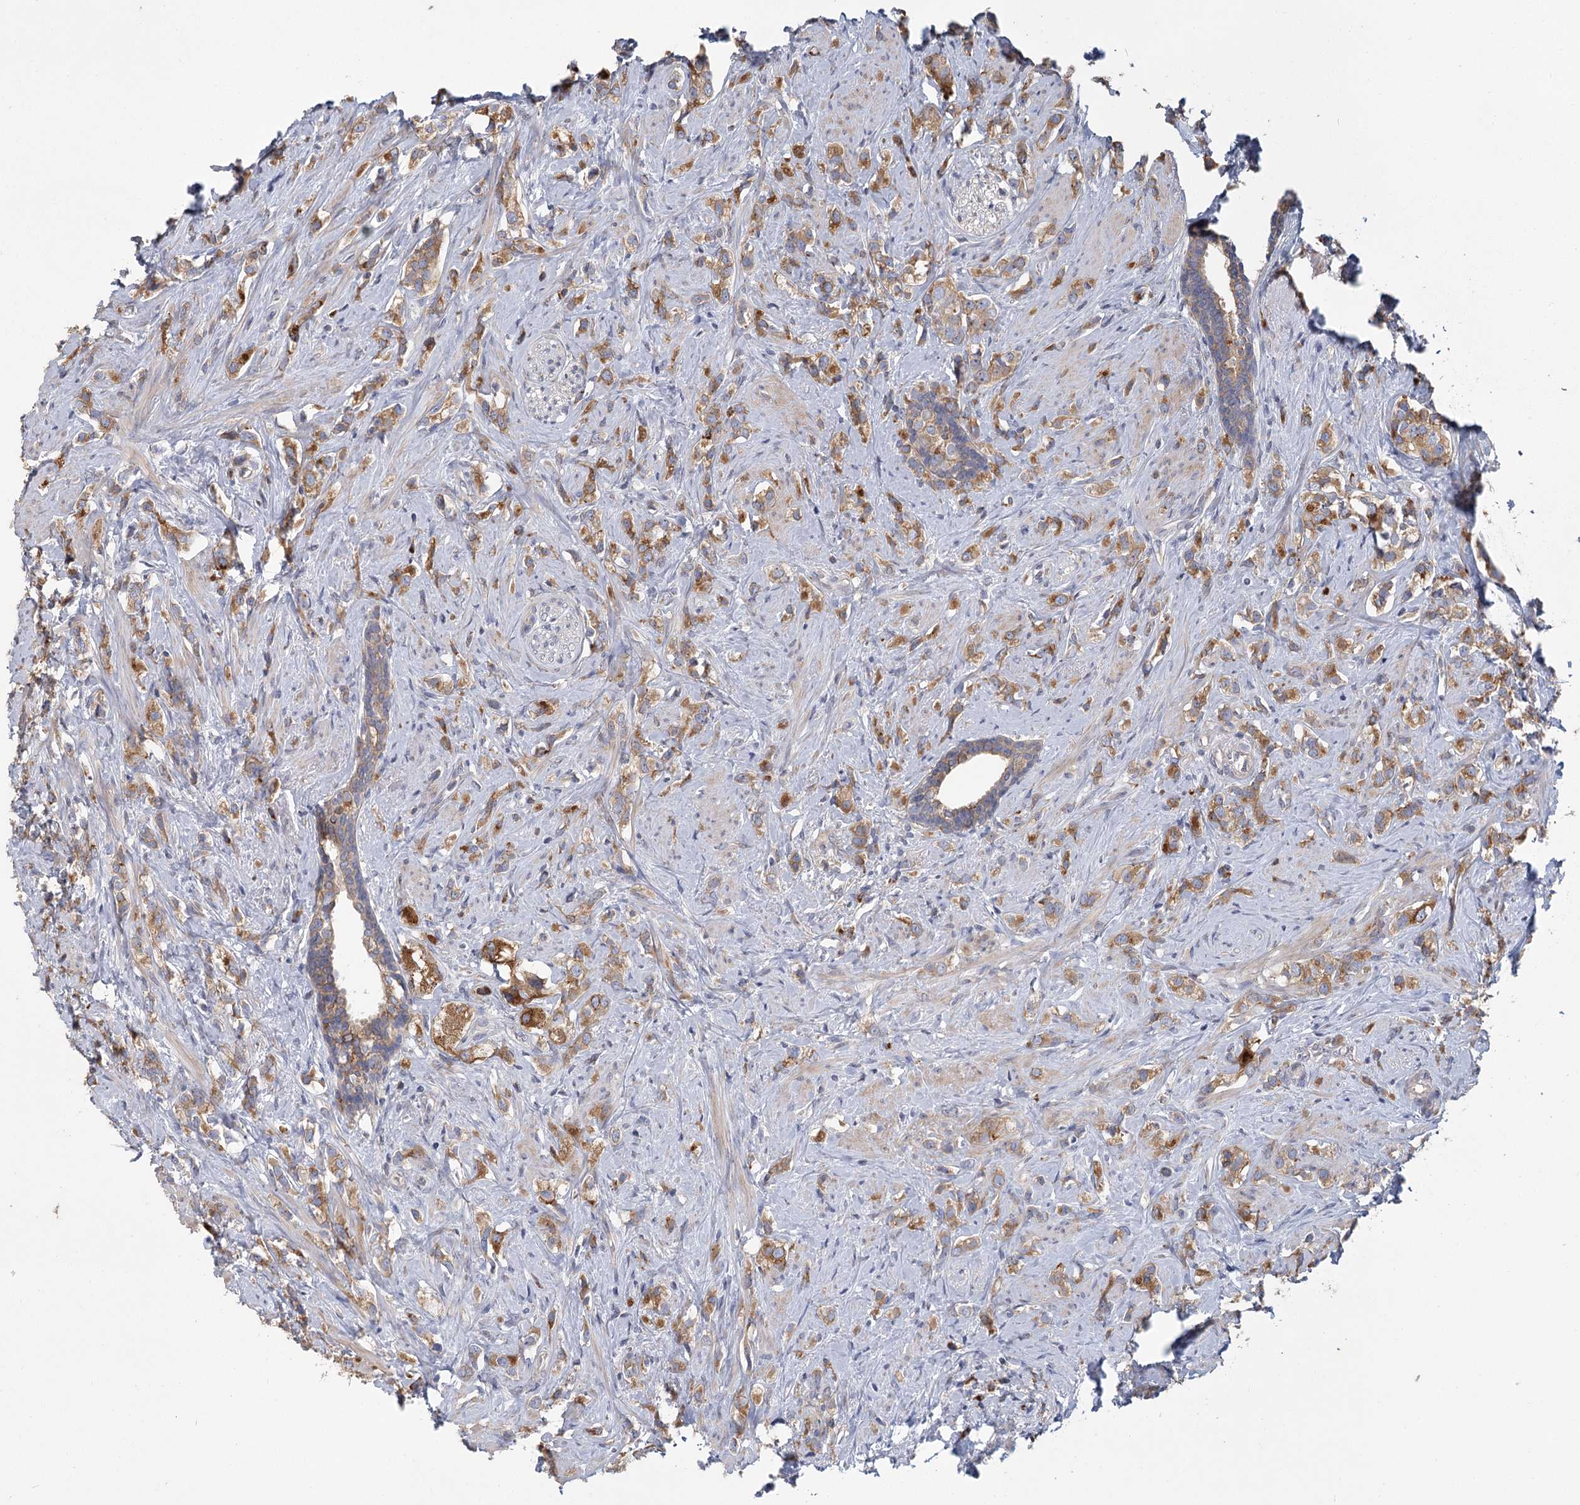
{"staining": {"intensity": "moderate", "quantity": ">75%", "location": "cytoplasmic/membranous"}, "tissue": "prostate cancer", "cell_type": "Tumor cells", "image_type": "cancer", "snomed": [{"axis": "morphology", "description": "Adenocarcinoma, High grade"}, {"axis": "topography", "description": "Prostate"}], "caption": "Protein expression analysis of human prostate cancer (adenocarcinoma (high-grade)) reveals moderate cytoplasmic/membranous staining in about >75% of tumor cells.", "gene": "CNTLN", "patient": {"sex": "male", "age": 63}}